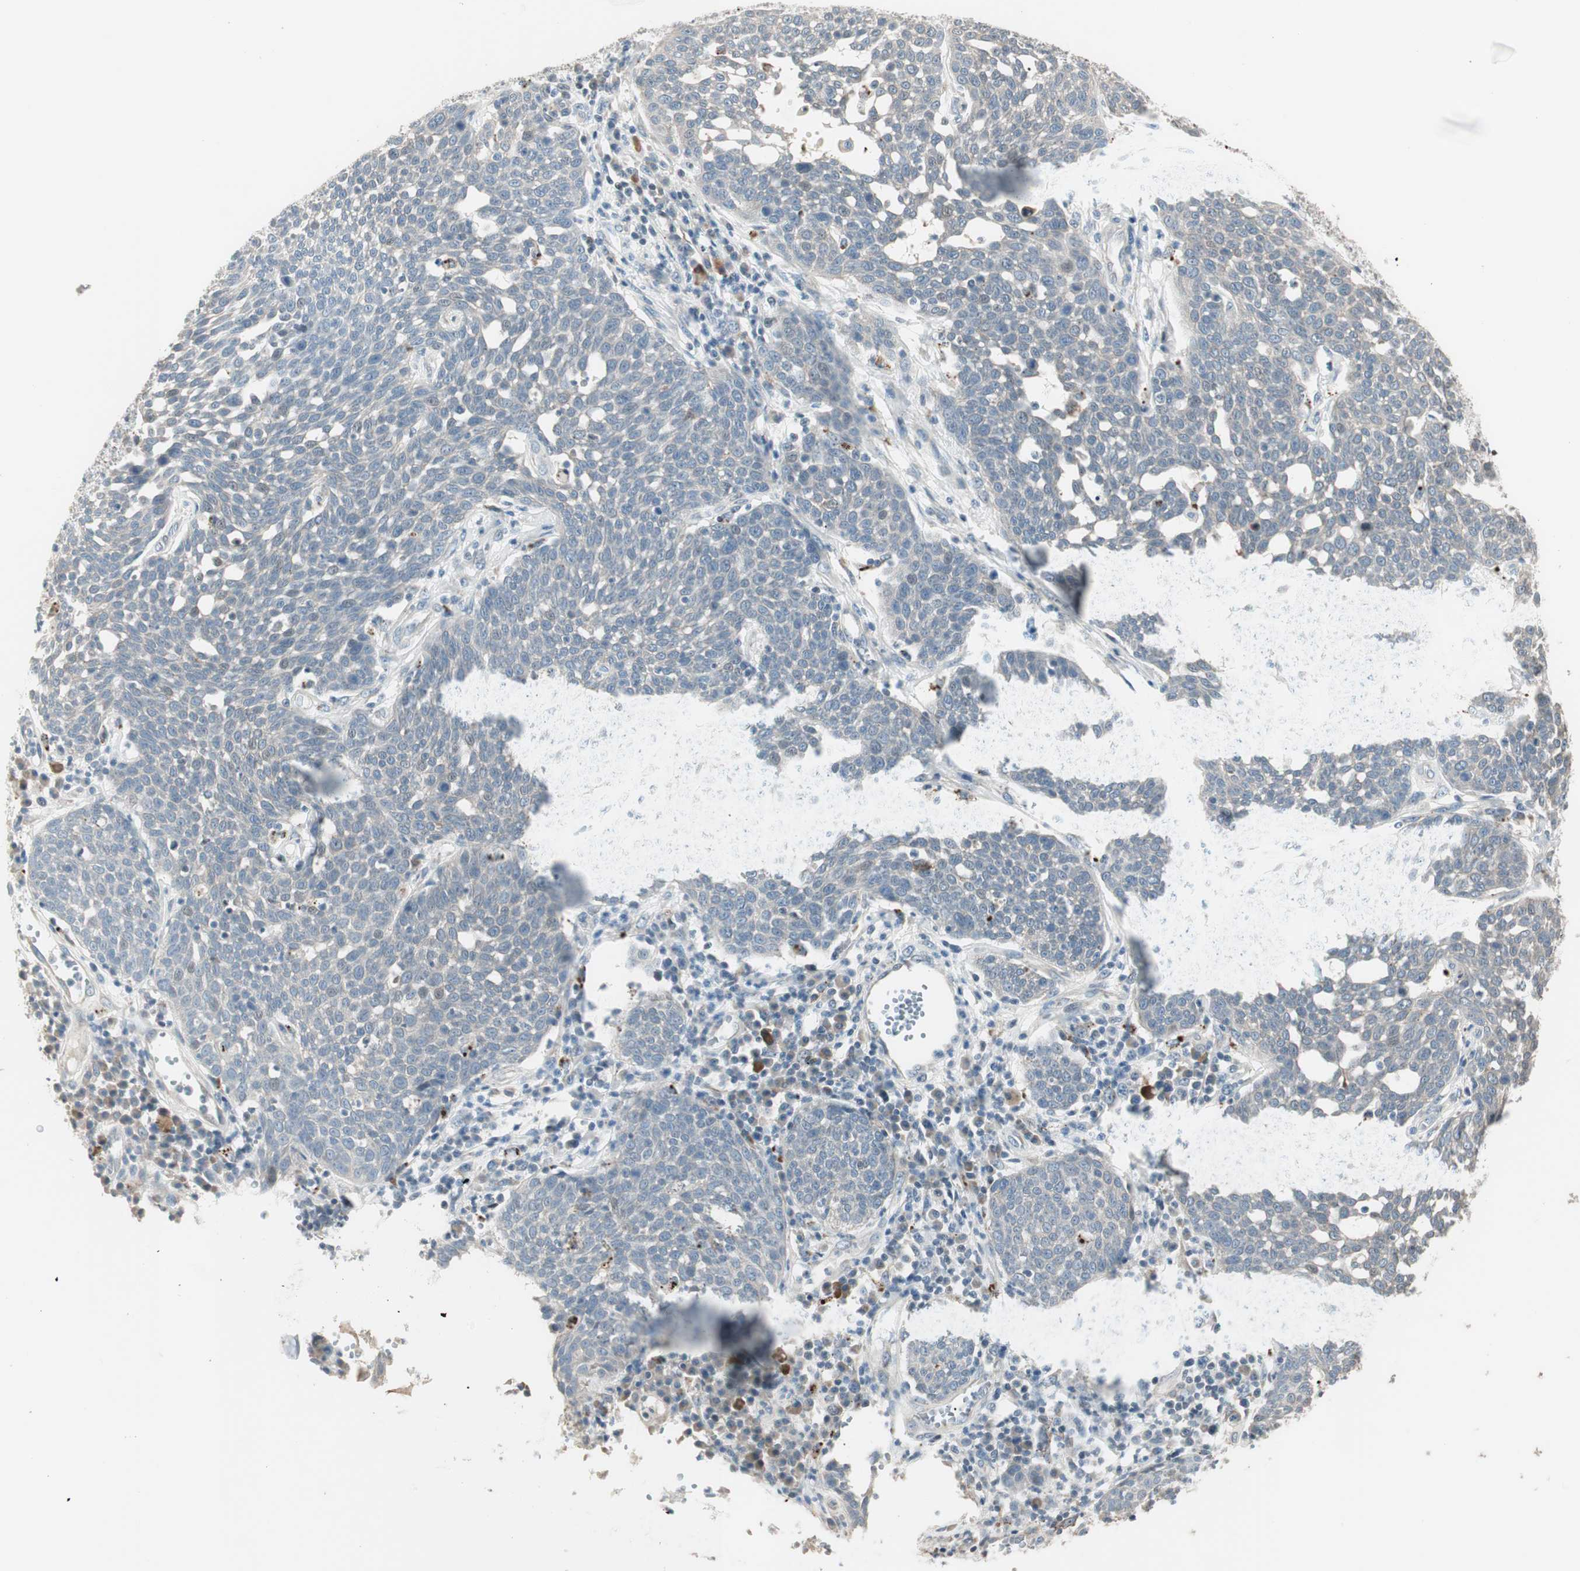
{"staining": {"intensity": "weak", "quantity": "25%-75%", "location": "cytoplasmic/membranous"}, "tissue": "cervical cancer", "cell_type": "Tumor cells", "image_type": "cancer", "snomed": [{"axis": "morphology", "description": "Squamous cell carcinoma, NOS"}, {"axis": "topography", "description": "Cervix"}], "caption": "About 25%-75% of tumor cells in squamous cell carcinoma (cervical) display weak cytoplasmic/membranous protein expression as visualized by brown immunohistochemical staining.", "gene": "PDZK1", "patient": {"sex": "female", "age": 34}}